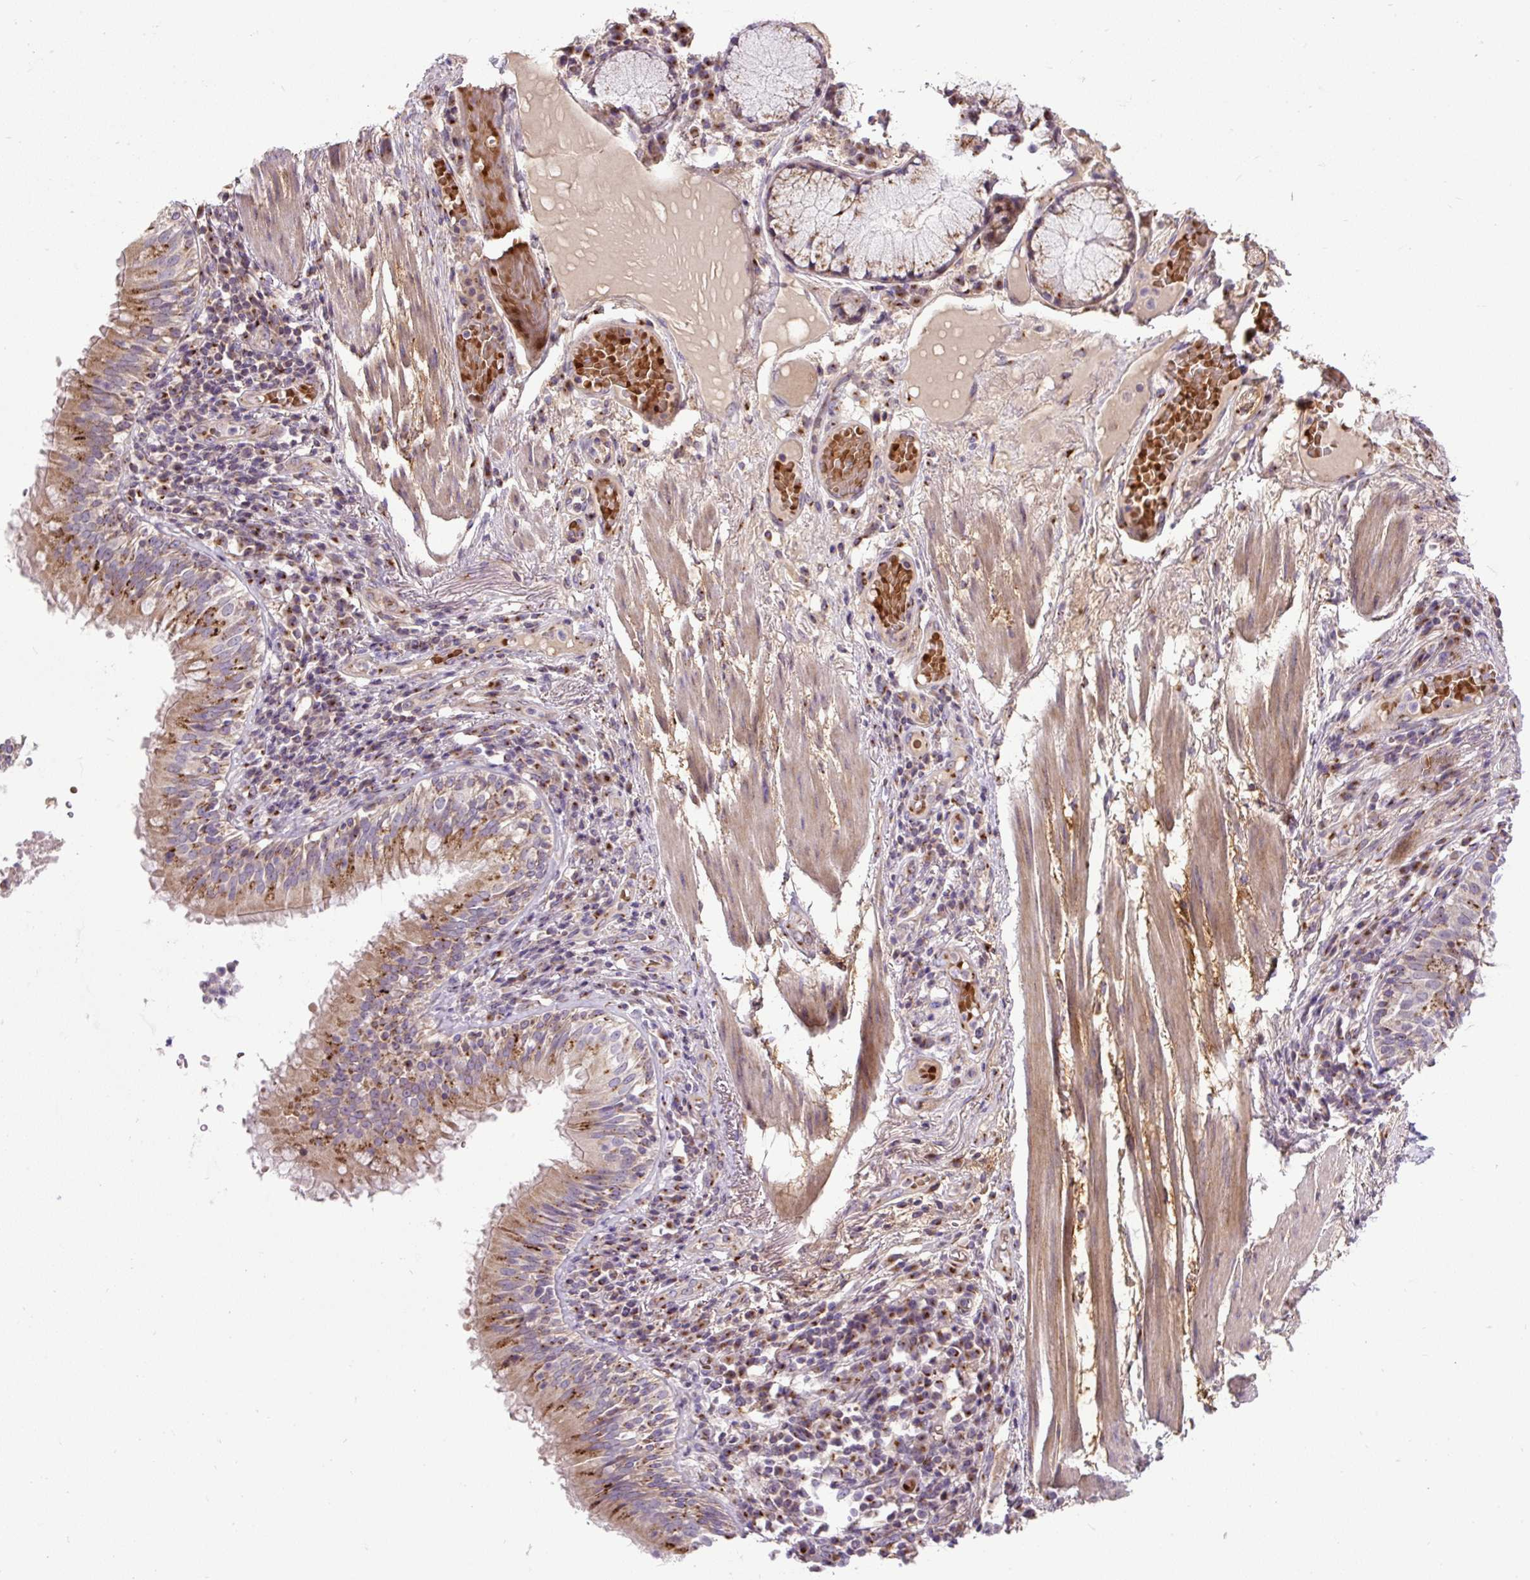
{"staining": {"intensity": "weak", "quantity": "25%-75%", "location": "cytoplasmic/membranous"}, "tissue": "adipose tissue", "cell_type": "Adipocytes", "image_type": "normal", "snomed": [{"axis": "morphology", "description": "Normal tissue, NOS"}, {"axis": "topography", "description": "Cartilage tissue"}, {"axis": "topography", "description": "Bronchus"}], "caption": "Weak cytoplasmic/membranous protein staining is identified in about 25%-75% of adipocytes in adipose tissue. Immunohistochemistry stains the protein in brown and the nuclei are stained blue.", "gene": "MSMP", "patient": {"sex": "male", "age": 56}}